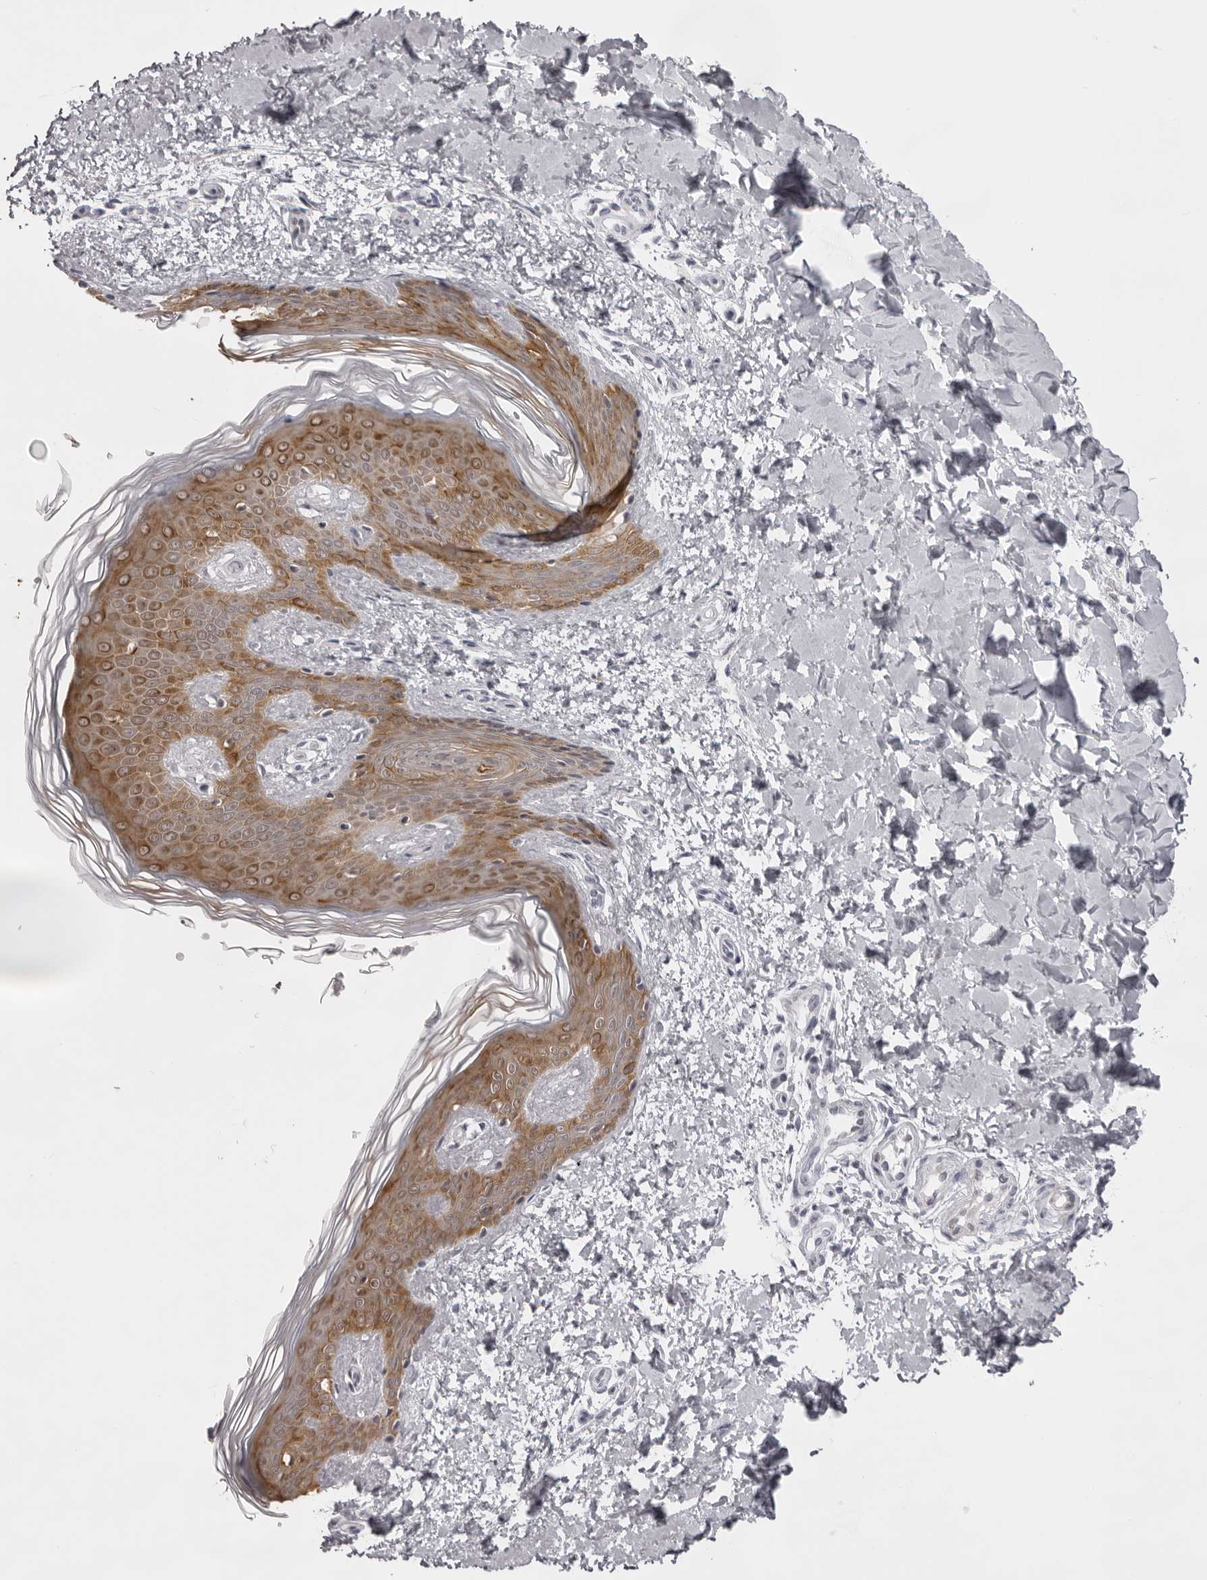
{"staining": {"intensity": "negative", "quantity": "none", "location": "none"}, "tissue": "skin", "cell_type": "Fibroblasts", "image_type": "normal", "snomed": [{"axis": "morphology", "description": "Normal tissue, NOS"}, {"axis": "morphology", "description": "Neoplasm, benign, NOS"}, {"axis": "topography", "description": "Skin"}, {"axis": "topography", "description": "Soft tissue"}], "caption": "The histopathology image shows no significant positivity in fibroblasts of skin. Brightfield microscopy of IHC stained with DAB (brown) and hematoxylin (blue), captured at high magnification.", "gene": "NUDT18", "patient": {"sex": "male", "age": 26}}